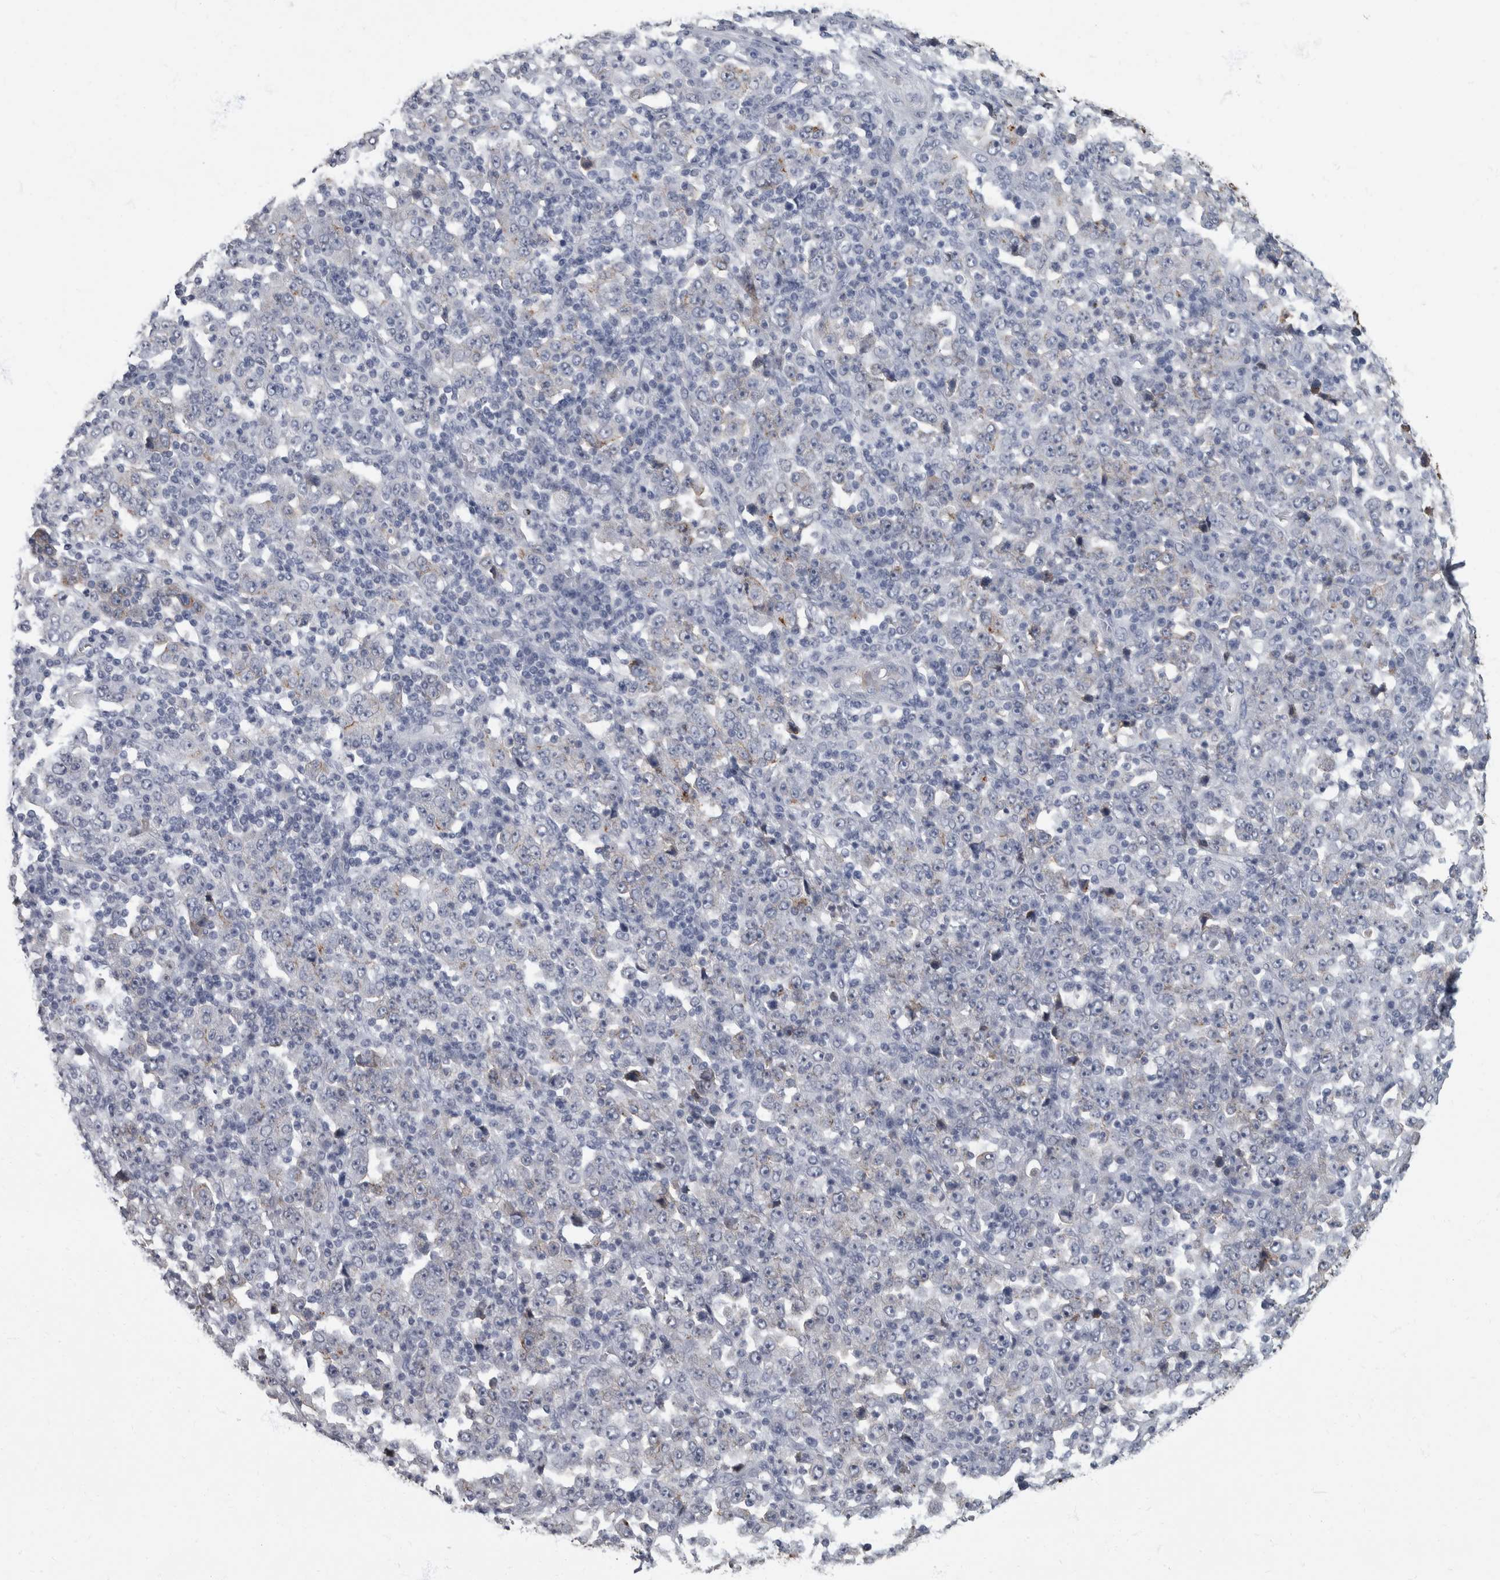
{"staining": {"intensity": "negative", "quantity": "none", "location": "none"}, "tissue": "stomach cancer", "cell_type": "Tumor cells", "image_type": "cancer", "snomed": [{"axis": "morphology", "description": "Normal tissue, NOS"}, {"axis": "morphology", "description": "Adenocarcinoma, NOS"}, {"axis": "topography", "description": "Stomach, upper"}, {"axis": "topography", "description": "Stomach"}], "caption": "Adenocarcinoma (stomach) was stained to show a protein in brown. There is no significant staining in tumor cells.", "gene": "DSG2", "patient": {"sex": "male", "age": 59}}